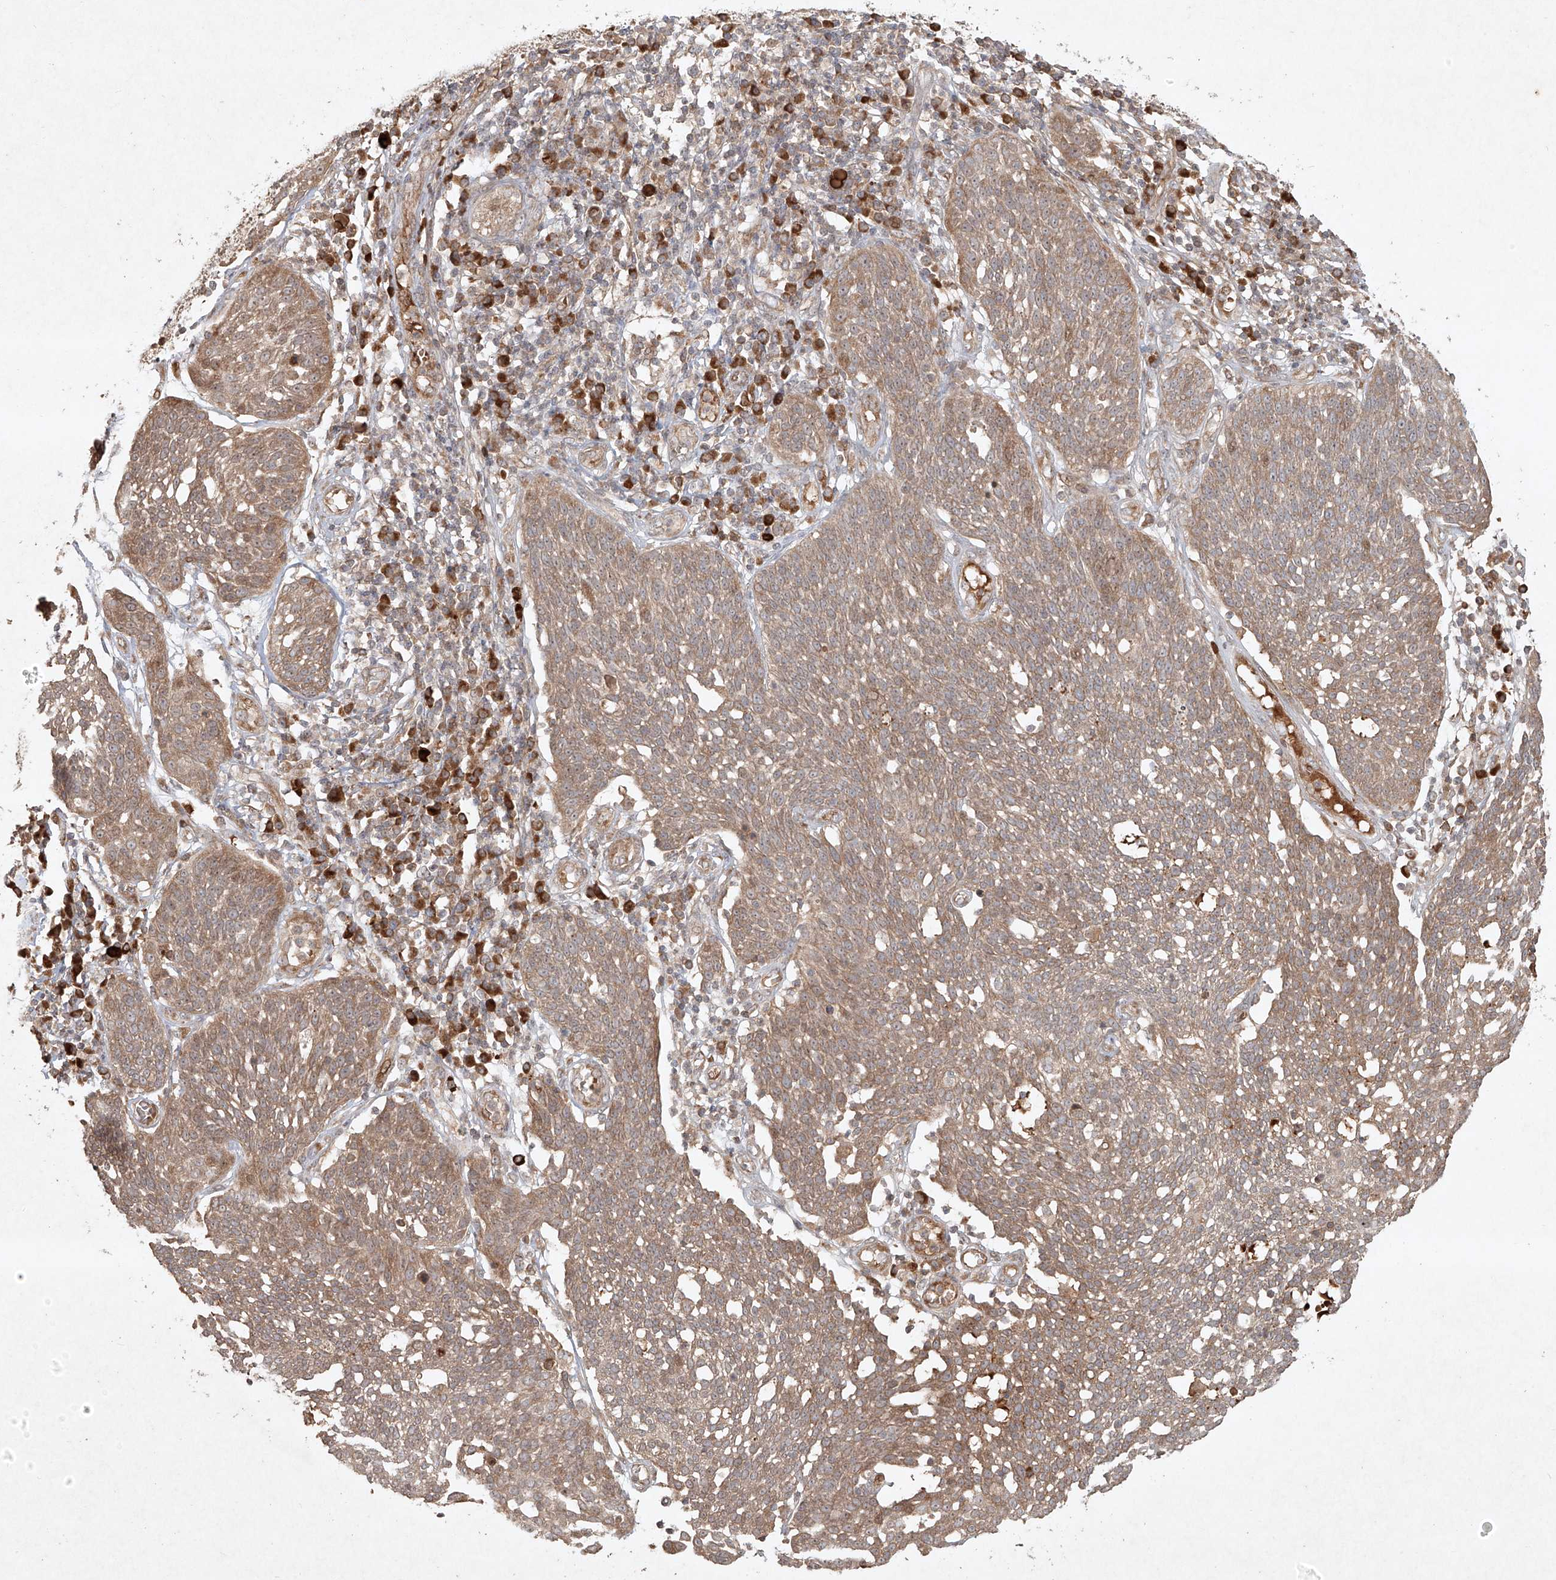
{"staining": {"intensity": "weak", "quantity": ">75%", "location": "cytoplasmic/membranous"}, "tissue": "cervical cancer", "cell_type": "Tumor cells", "image_type": "cancer", "snomed": [{"axis": "morphology", "description": "Squamous cell carcinoma, NOS"}, {"axis": "topography", "description": "Cervix"}], "caption": "High-magnification brightfield microscopy of cervical cancer (squamous cell carcinoma) stained with DAB (3,3'-diaminobenzidine) (brown) and counterstained with hematoxylin (blue). tumor cells exhibit weak cytoplasmic/membranous expression is seen in about>75% of cells.", "gene": "CYYR1", "patient": {"sex": "female", "age": 34}}